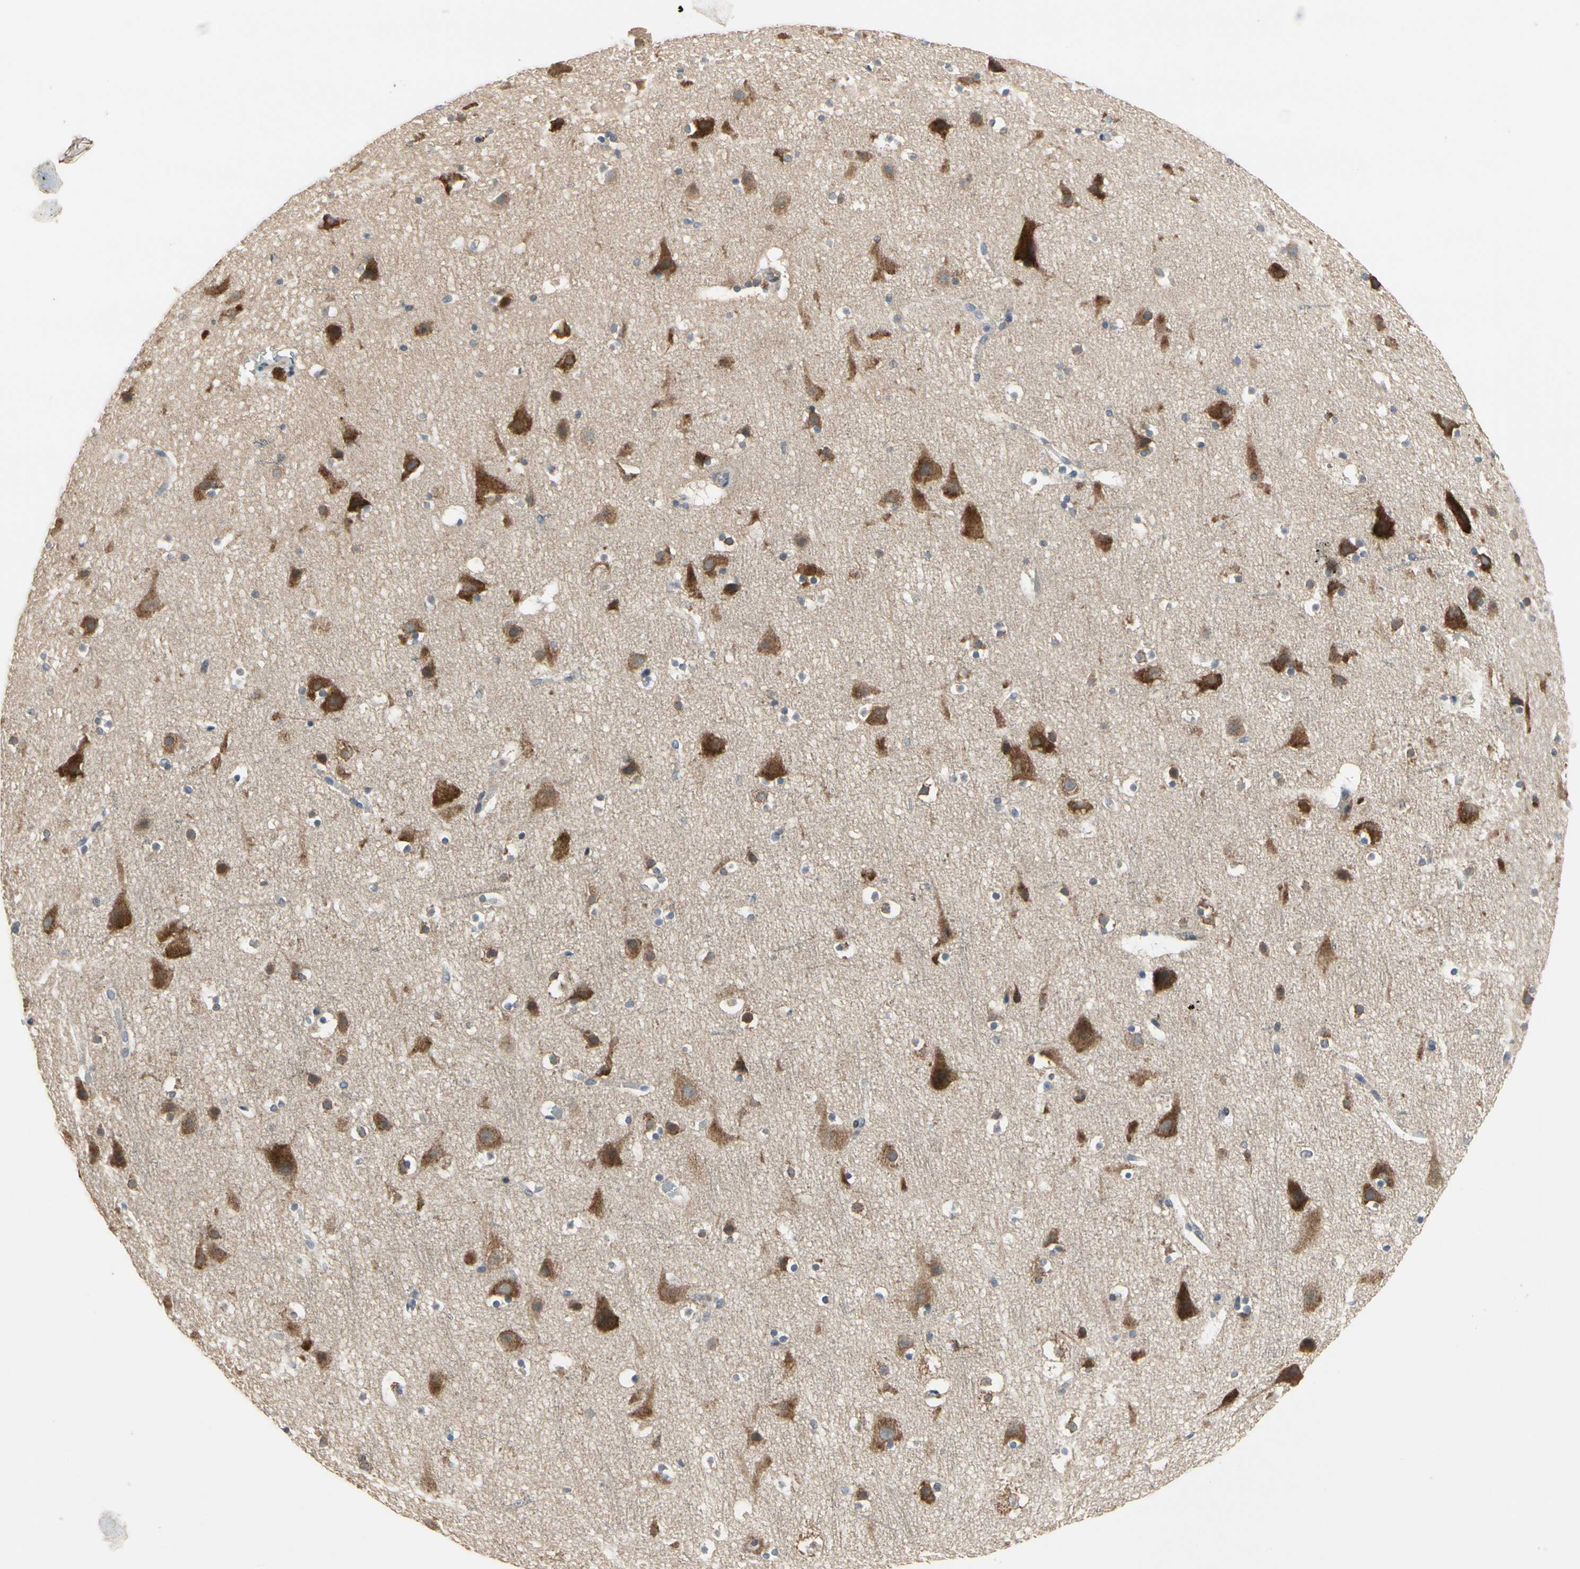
{"staining": {"intensity": "weak", "quantity": "25%-75%", "location": "cytoplasmic/membranous"}, "tissue": "cerebral cortex", "cell_type": "Endothelial cells", "image_type": "normal", "snomed": [{"axis": "morphology", "description": "Normal tissue, NOS"}, {"axis": "topography", "description": "Cerebral cortex"}], "caption": "High-power microscopy captured an immunohistochemistry histopathology image of unremarkable cerebral cortex, revealing weak cytoplasmic/membranous staining in approximately 25%-75% of endothelial cells.", "gene": "CGREF1", "patient": {"sex": "male", "age": 45}}